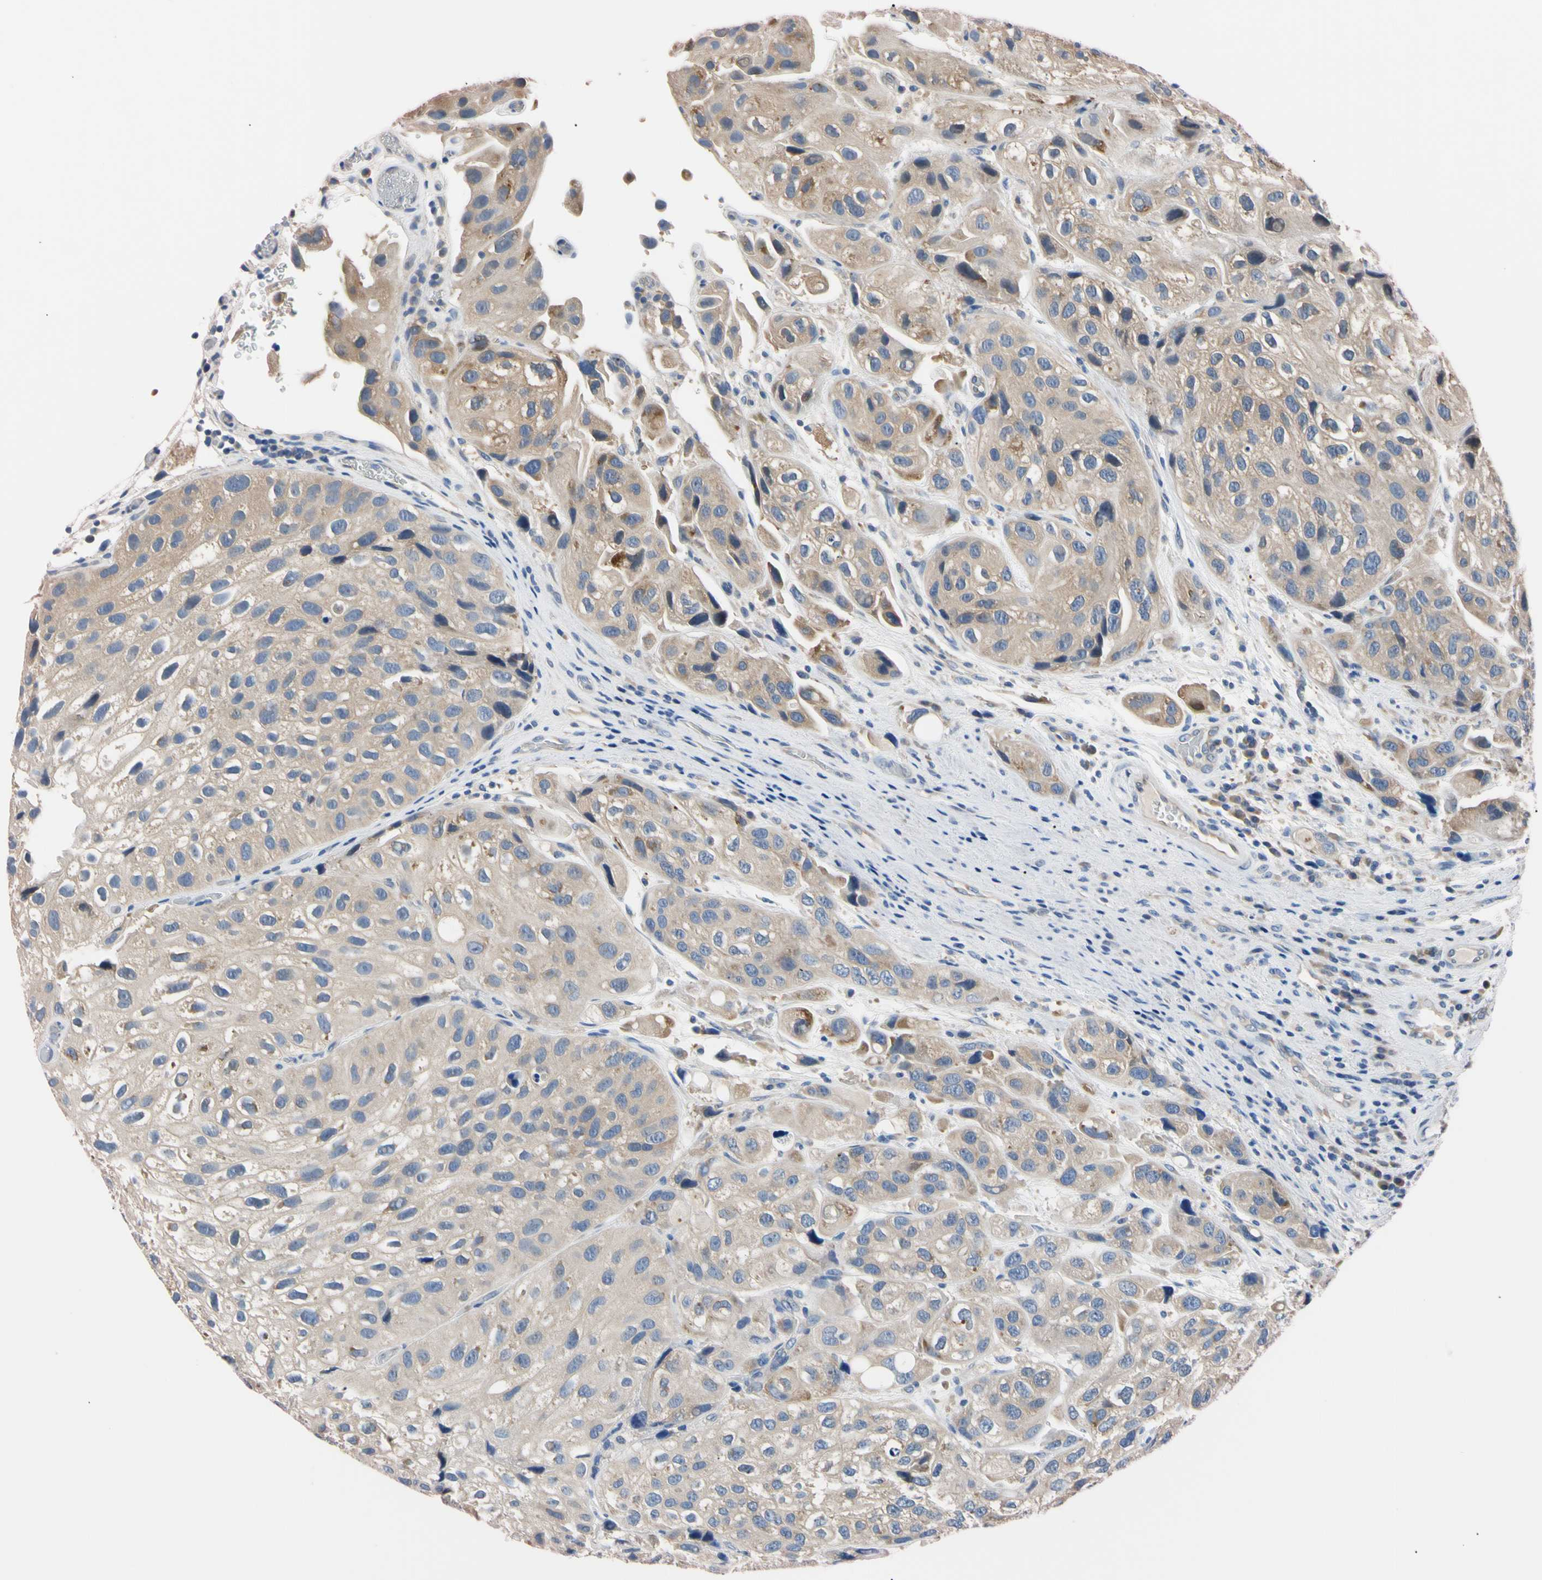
{"staining": {"intensity": "moderate", "quantity": "<25%", "location": "cytoplasmic/membranous"}, "tissue": "urothelial cancer", "cell_type": "Tumor cells", "image_type": "cancer", "snomed": [{"axis": "morphology", "description": "Urothelial carcinoma, High grade"}, {"axis": "topography", "description": "Urinary bladder"}], "caption": "The histopathology image demonstrates immunohistochemical staining of urothelial cancer. There is moderate cytoplasmic/membranous staining is seen in about <25% of tumor cells. (Brightfield microscopy of DAB IHC at high magnification).", "gene": "RARS1", "patient": {"sex": "female", "age": 64}}